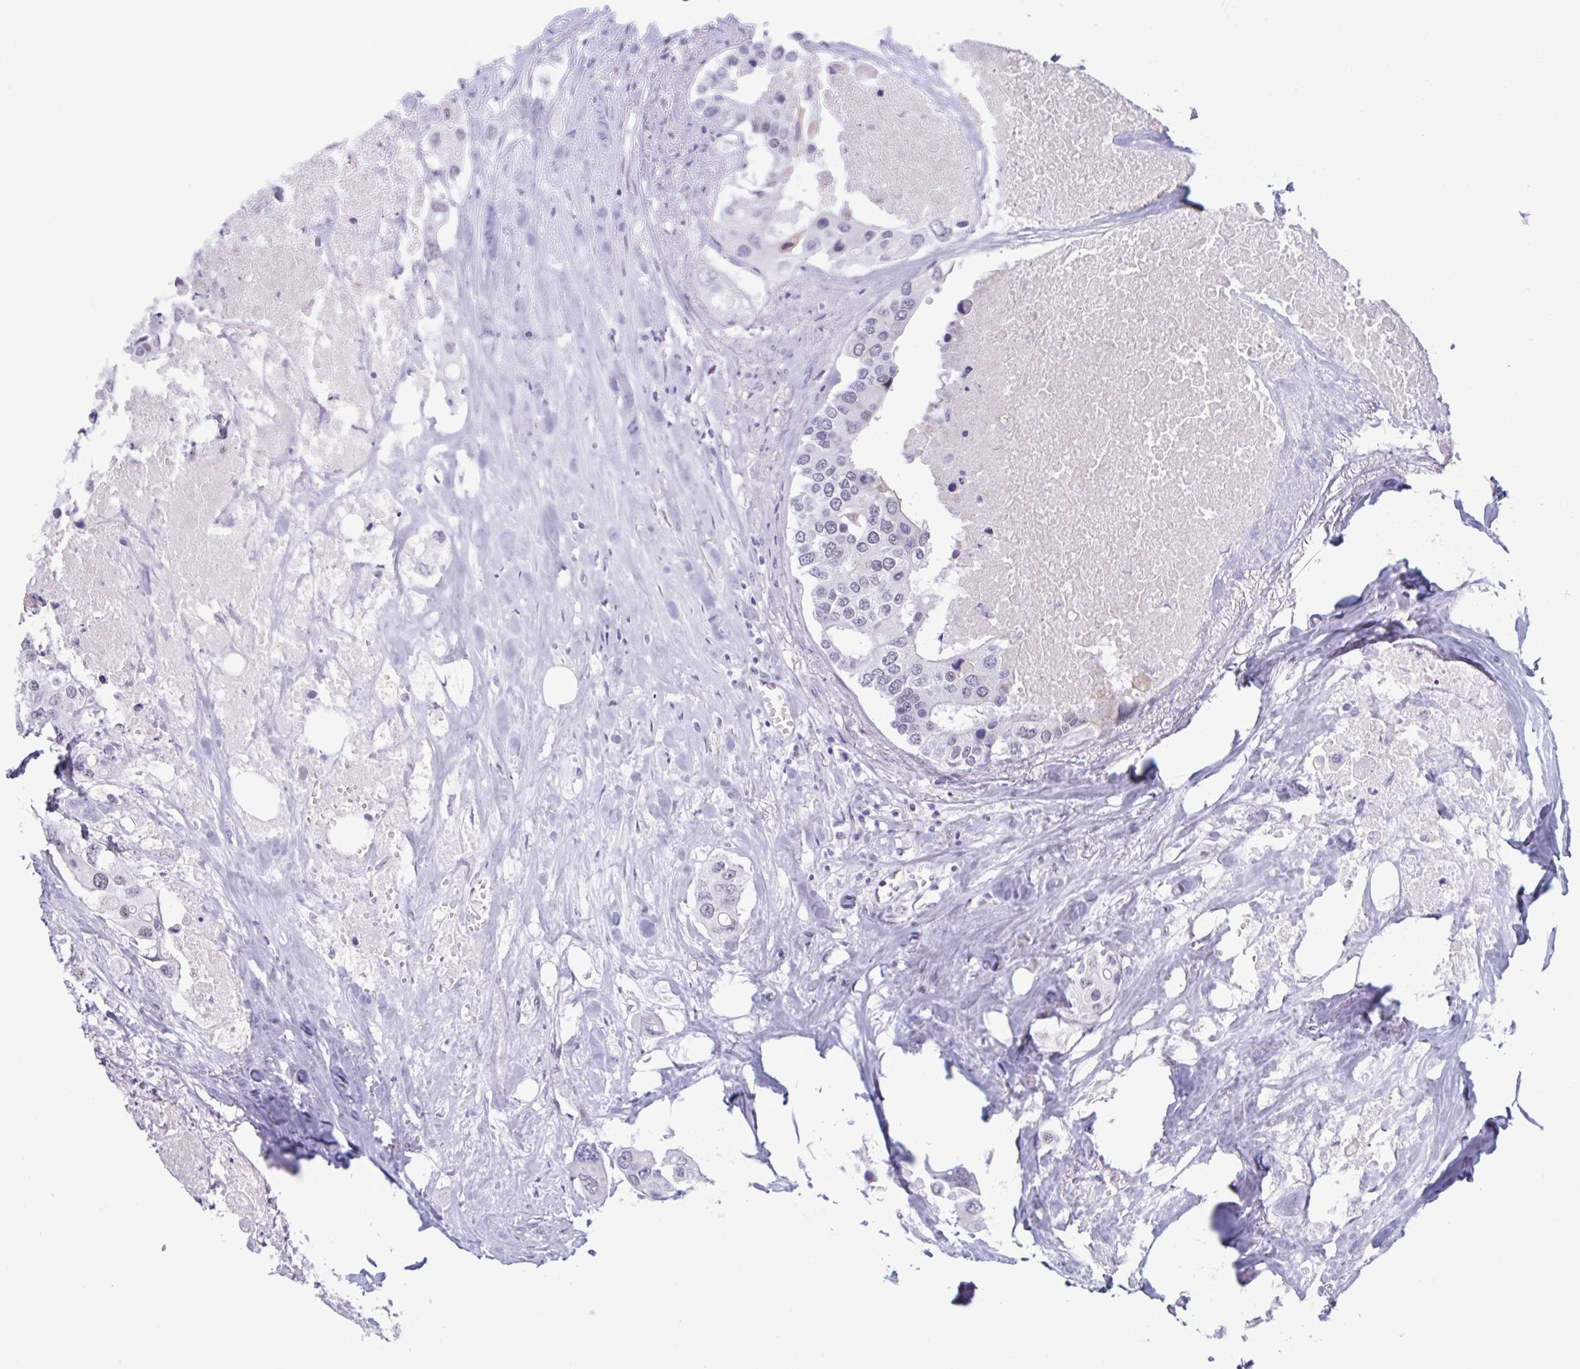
{"staining": {"intensity": "negative", "quantity": "none", "location": "none"}, "tissue": "colorectal cancer", "cell_type": "Tumor cells", "image_type": "cancer", "snomed": [{"axis": "morphology", "description": "Adenocarcinoma, NOS"}, {"axis": "topography", "description": "Colon"}], "caption": "A high-resolution image shows immunohistochemistry staining of colorectal cancer (adenocarcinoma), which reveals no significant expression in tumor cells. (Immunohistochemistry (ihc), brightfield microscopy, high magnification).", "gene": "MSMB", "patient": {"sex": "male", "age": 77}}